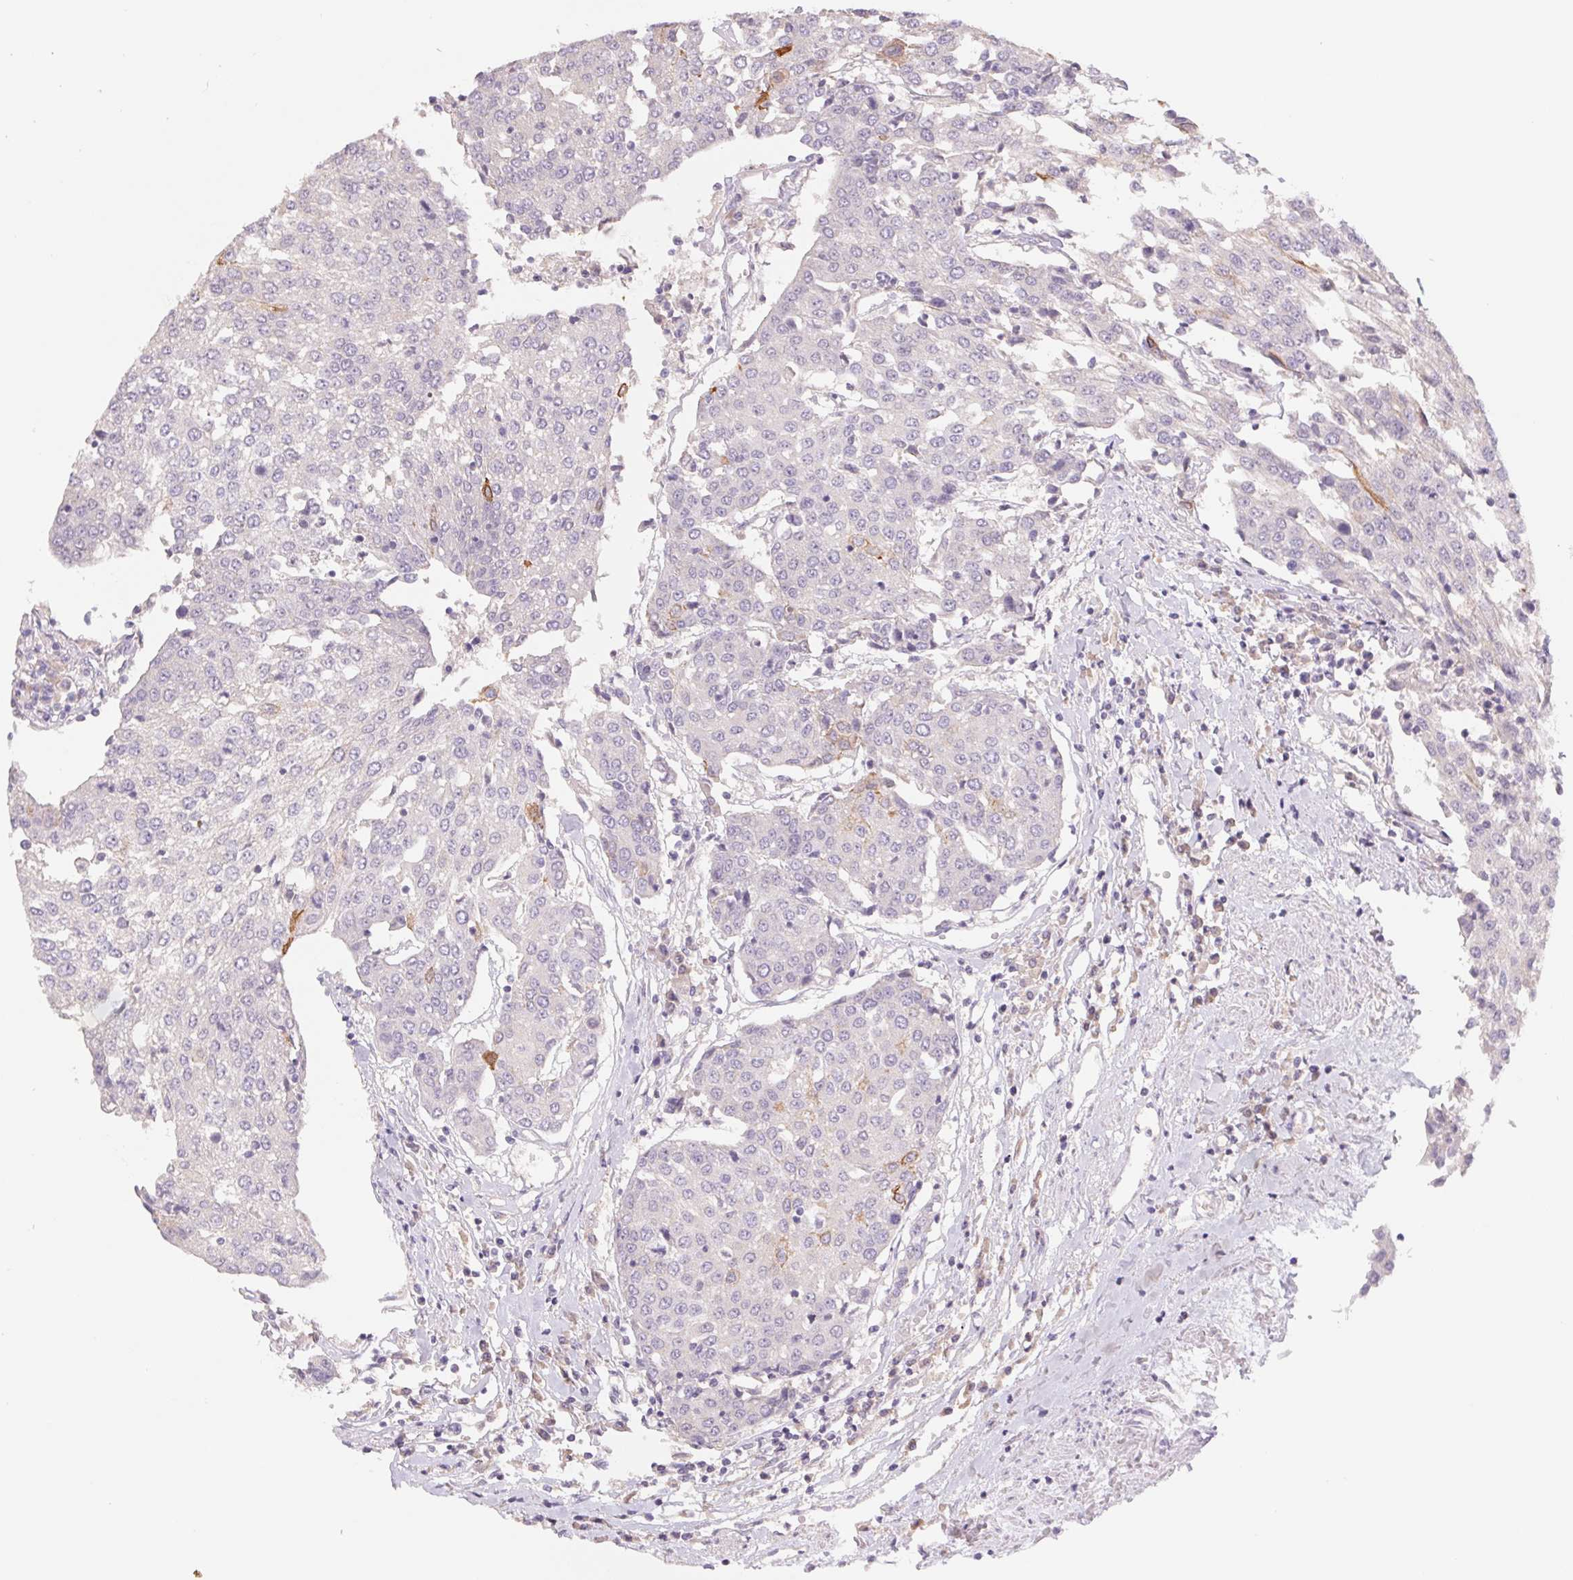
{"staining": {"intensity": "moderate", "quantity": "<25%", "location": "cytoplasmic/membranous"}, "tissue": "urothelial cancer", "cell_type": "Tumor cells", "image_type": "cancer", "snomed": [{"axis": "morphology", "description": "Urothelial carcinoma, High grade"}, {"axis": "topography", "description": "Urinary bladder"}], "caption": "Urothelial carcinoma (high-grade) stained with a protein marker exhibits moderate staining in tumor cells.", "gene": "PNMA8B", "patient": {"sex": "female", "age": 85}}